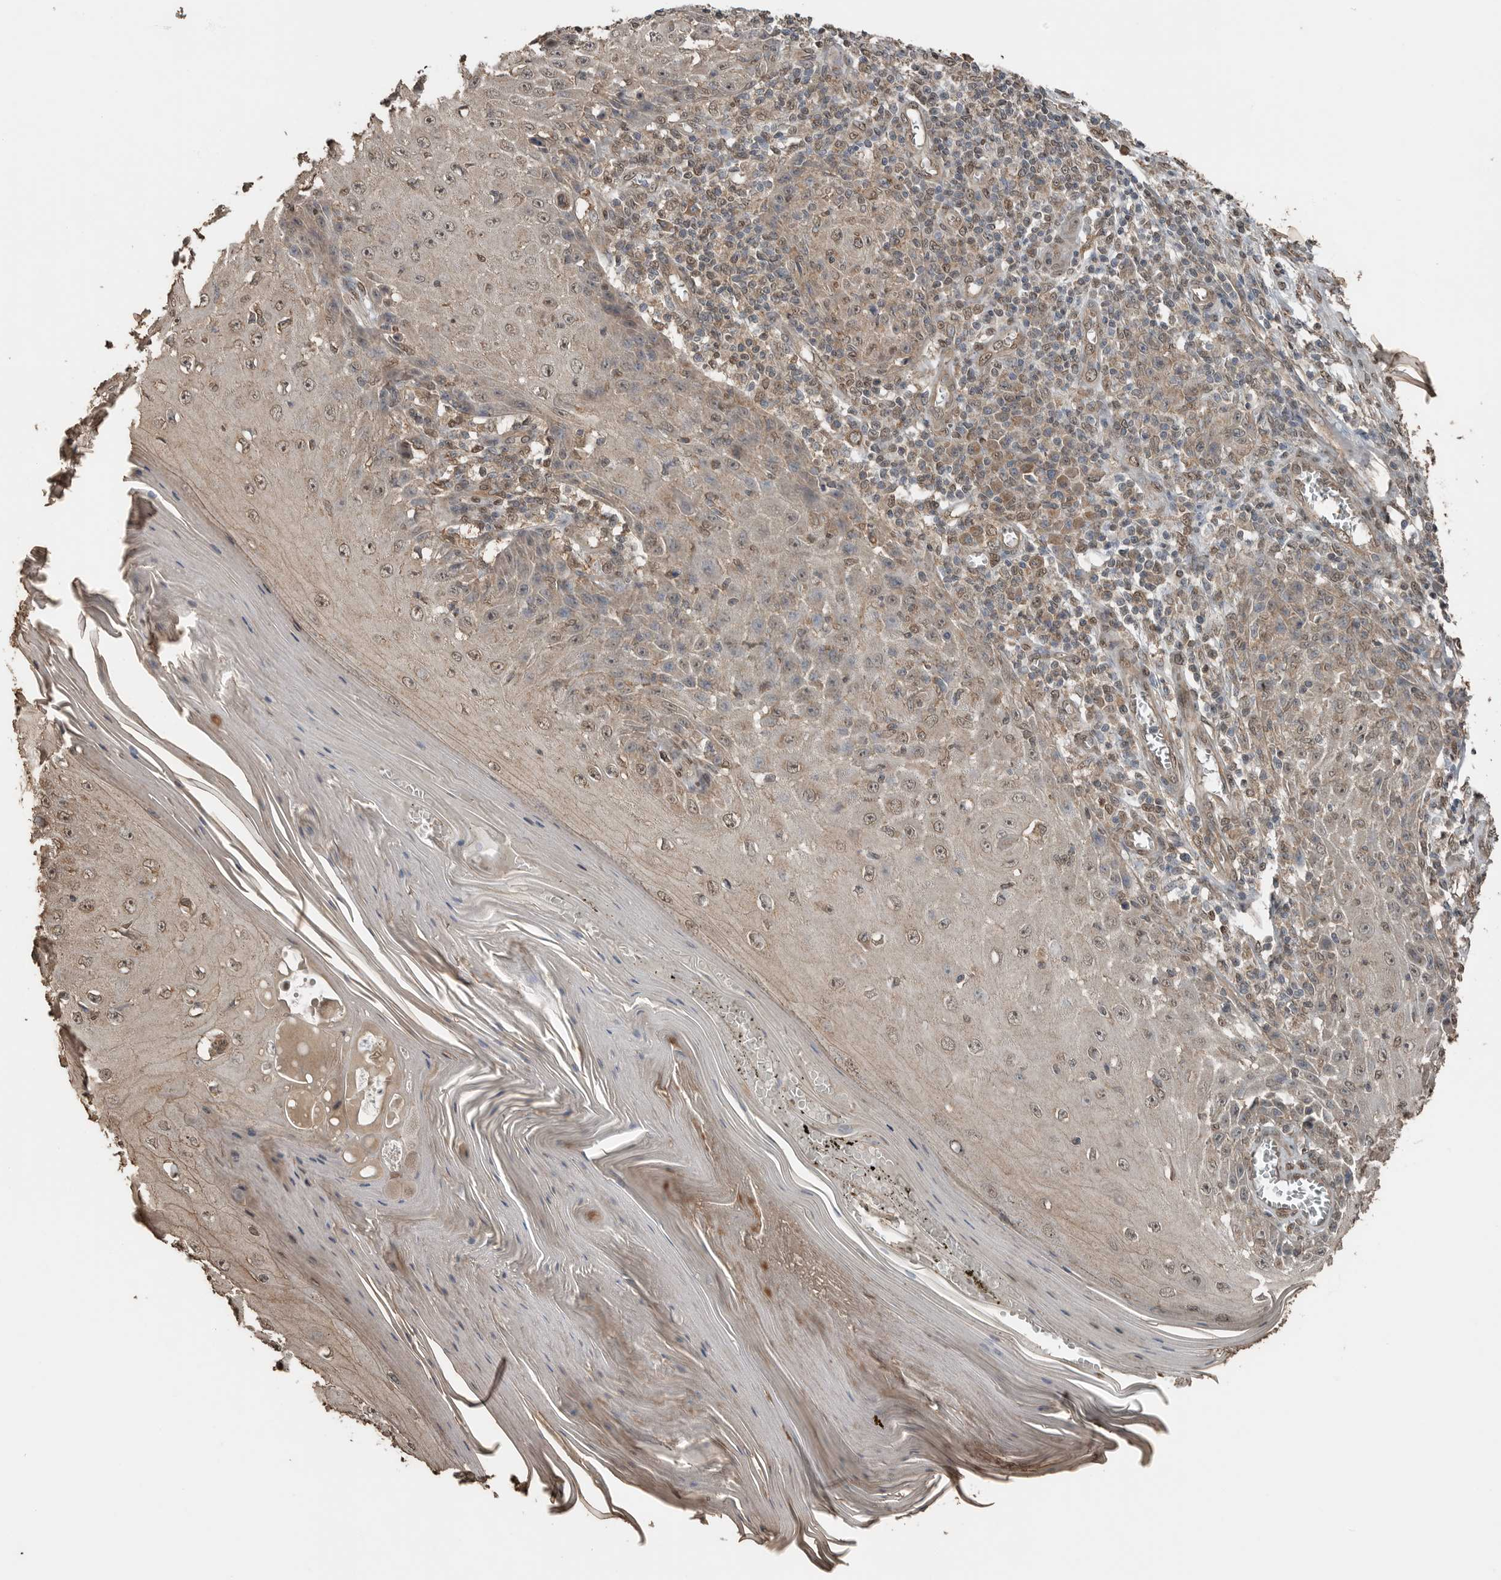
{"staining": {"intensity": "weak", "quantity": ">75%", "location": "cytoplasmic/membranous,nuclear"}, "tissue": "skin cancer", "cell_type": "Tumor cells", "image_type": "cancer", "snomed": [{"axis": "morphology", "description": "Squamous cell carcinoma, NOS"}, {"axis": "topography", "description": "Skin"}], "caption": "The immunohistochemical stain shows weak cytoplasmic/membranous and nuclear staining in tumor cells of squamous cell carcinoma (skin) tissue.", "gene": "BLZF1", "patient": {"sex": "female", "age": 73}}